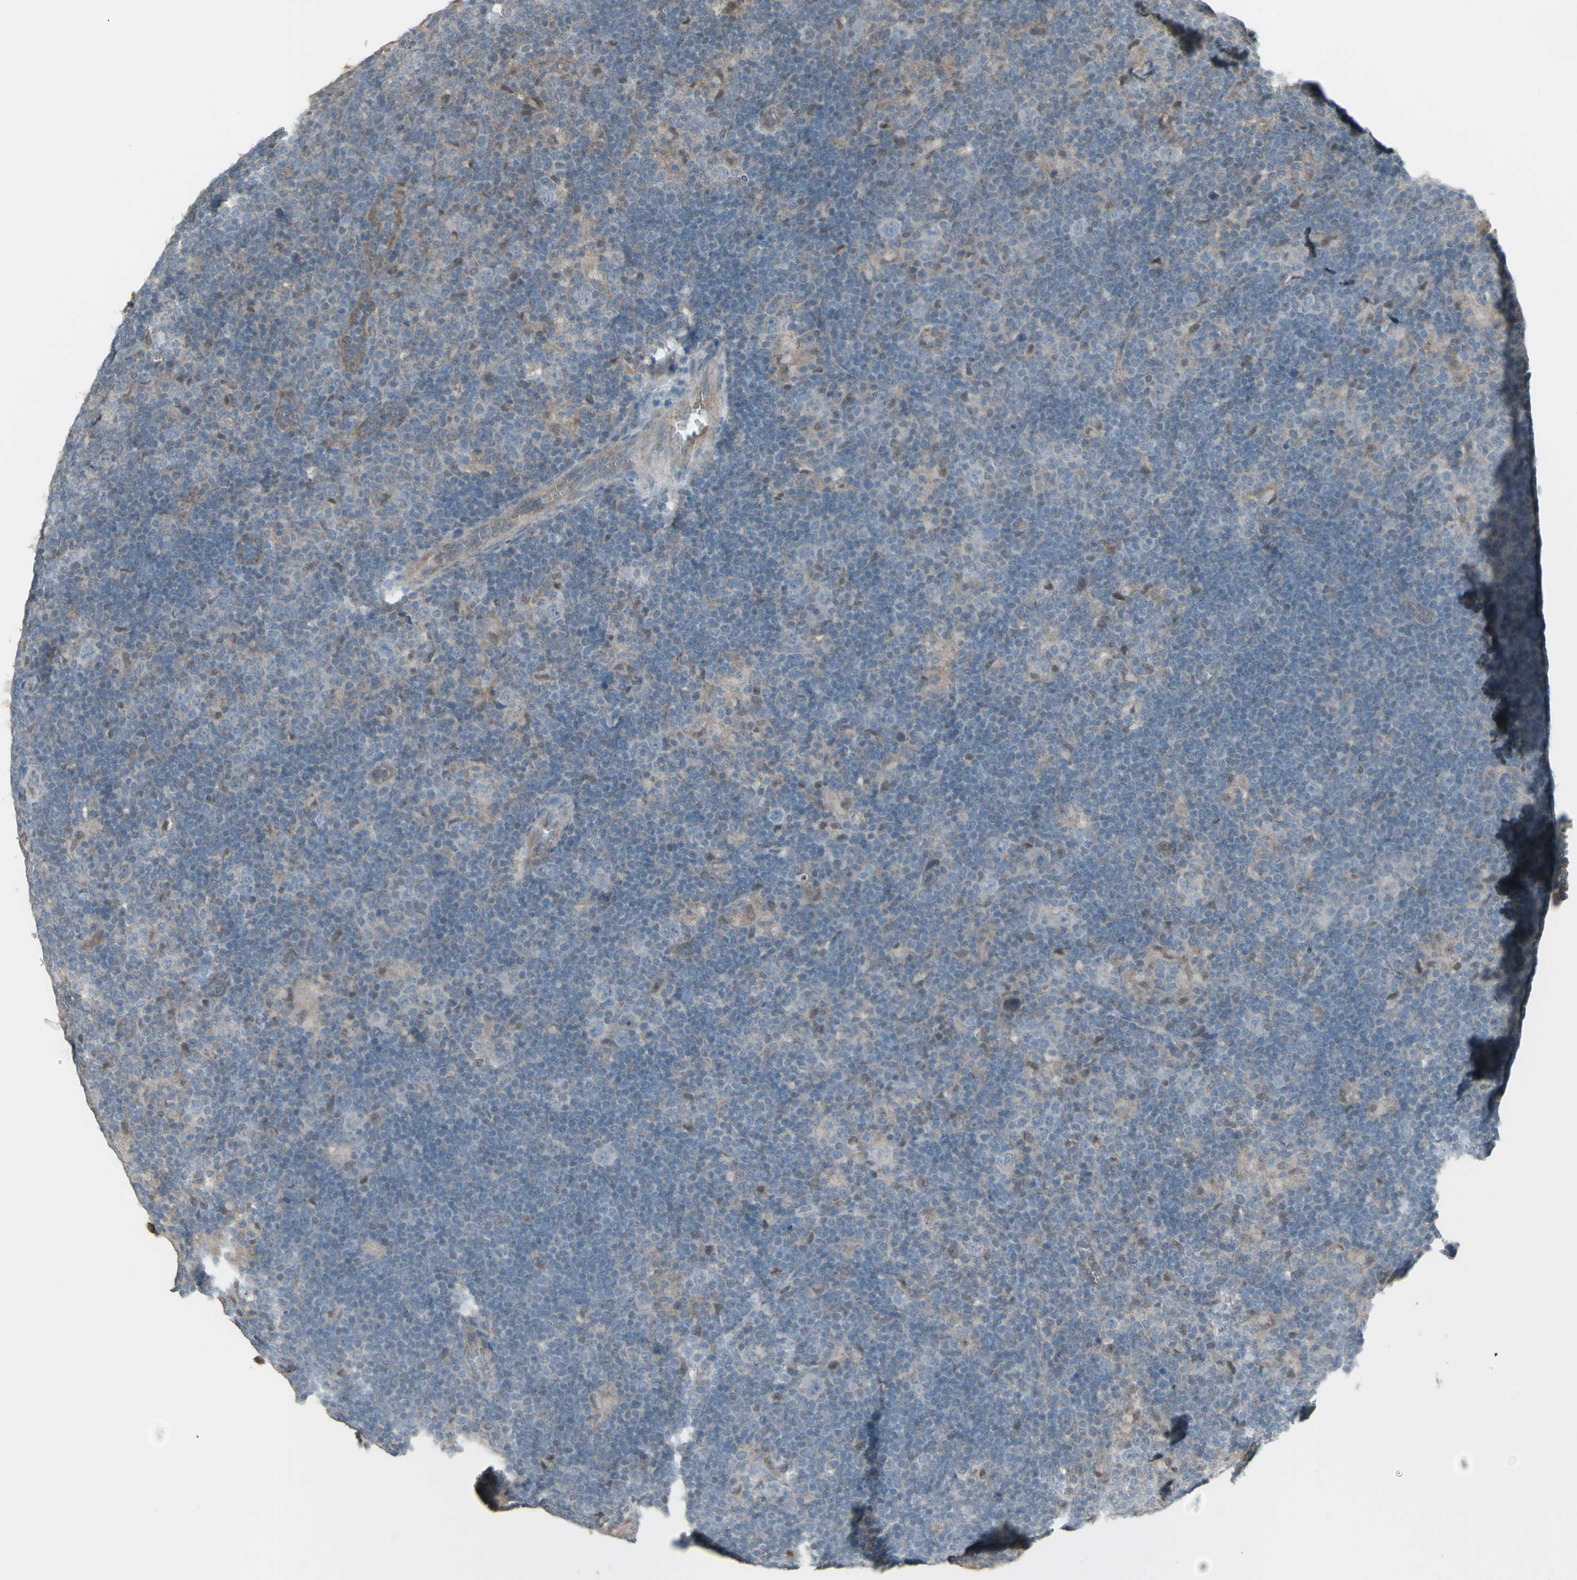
{"staining": {"intensity": "negative", "quantity": "none", "location": "none"}, "tissue": "lymphoma", "cell_type": "Tumor cells", "image_type": "cancer", "snomed": [{"axis": "morphology", "description": "Hodgkin's disease, NOS"}, {"axis": "topography", "description": "Lymph node"}], "caption": "This is an IHC photomicrograph of lymphoma. There is no positivity in tumor cells.", "gene": "FXYD3", "patient": {"sex": "female", "age": 57}}